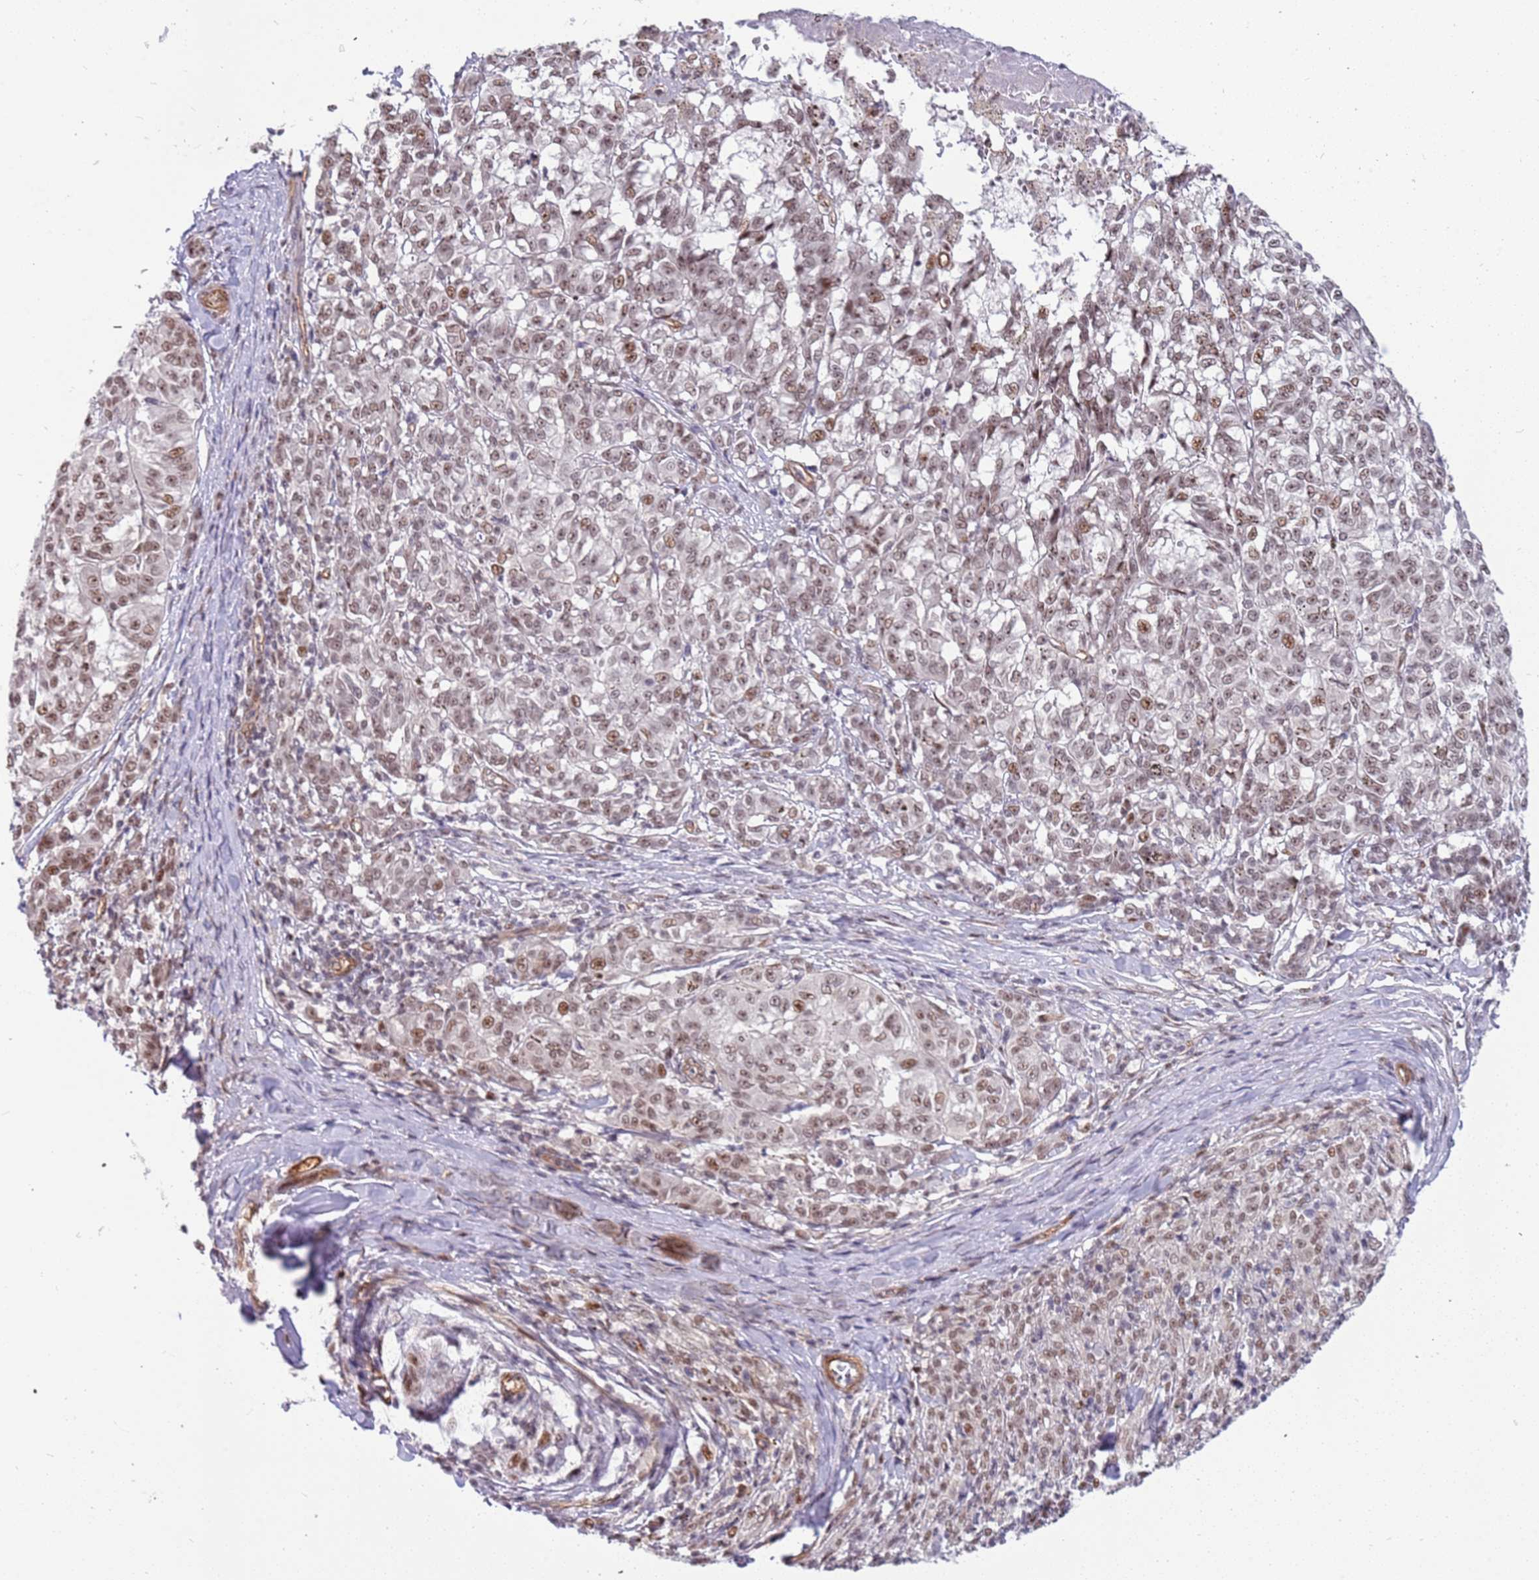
{"staining": {"intensity": "moderate", "quantity": ">75%", "location": "nuclear"}, "tissue": "melanoma", "cell_type": "Tumor cells", "image_type": "cancer", "snomed": [{"axis": "morphology", "description": "Malignant melanoma, NOS"}, {"axis": "topography", "description": "Skin"}], "caption": "High-power microscopy captured an immunohistochemistry micrograph of malignant melanoma, revealing moderate nuclear expression in approximately >75% of tumor cells. The staining is performed using DAB brown chromogen to label protein expression. The nuclei are counter-stained blue using hematoxylin.", "gene": "LRMDA", "patient": {"sex": "female", "age": 72}}